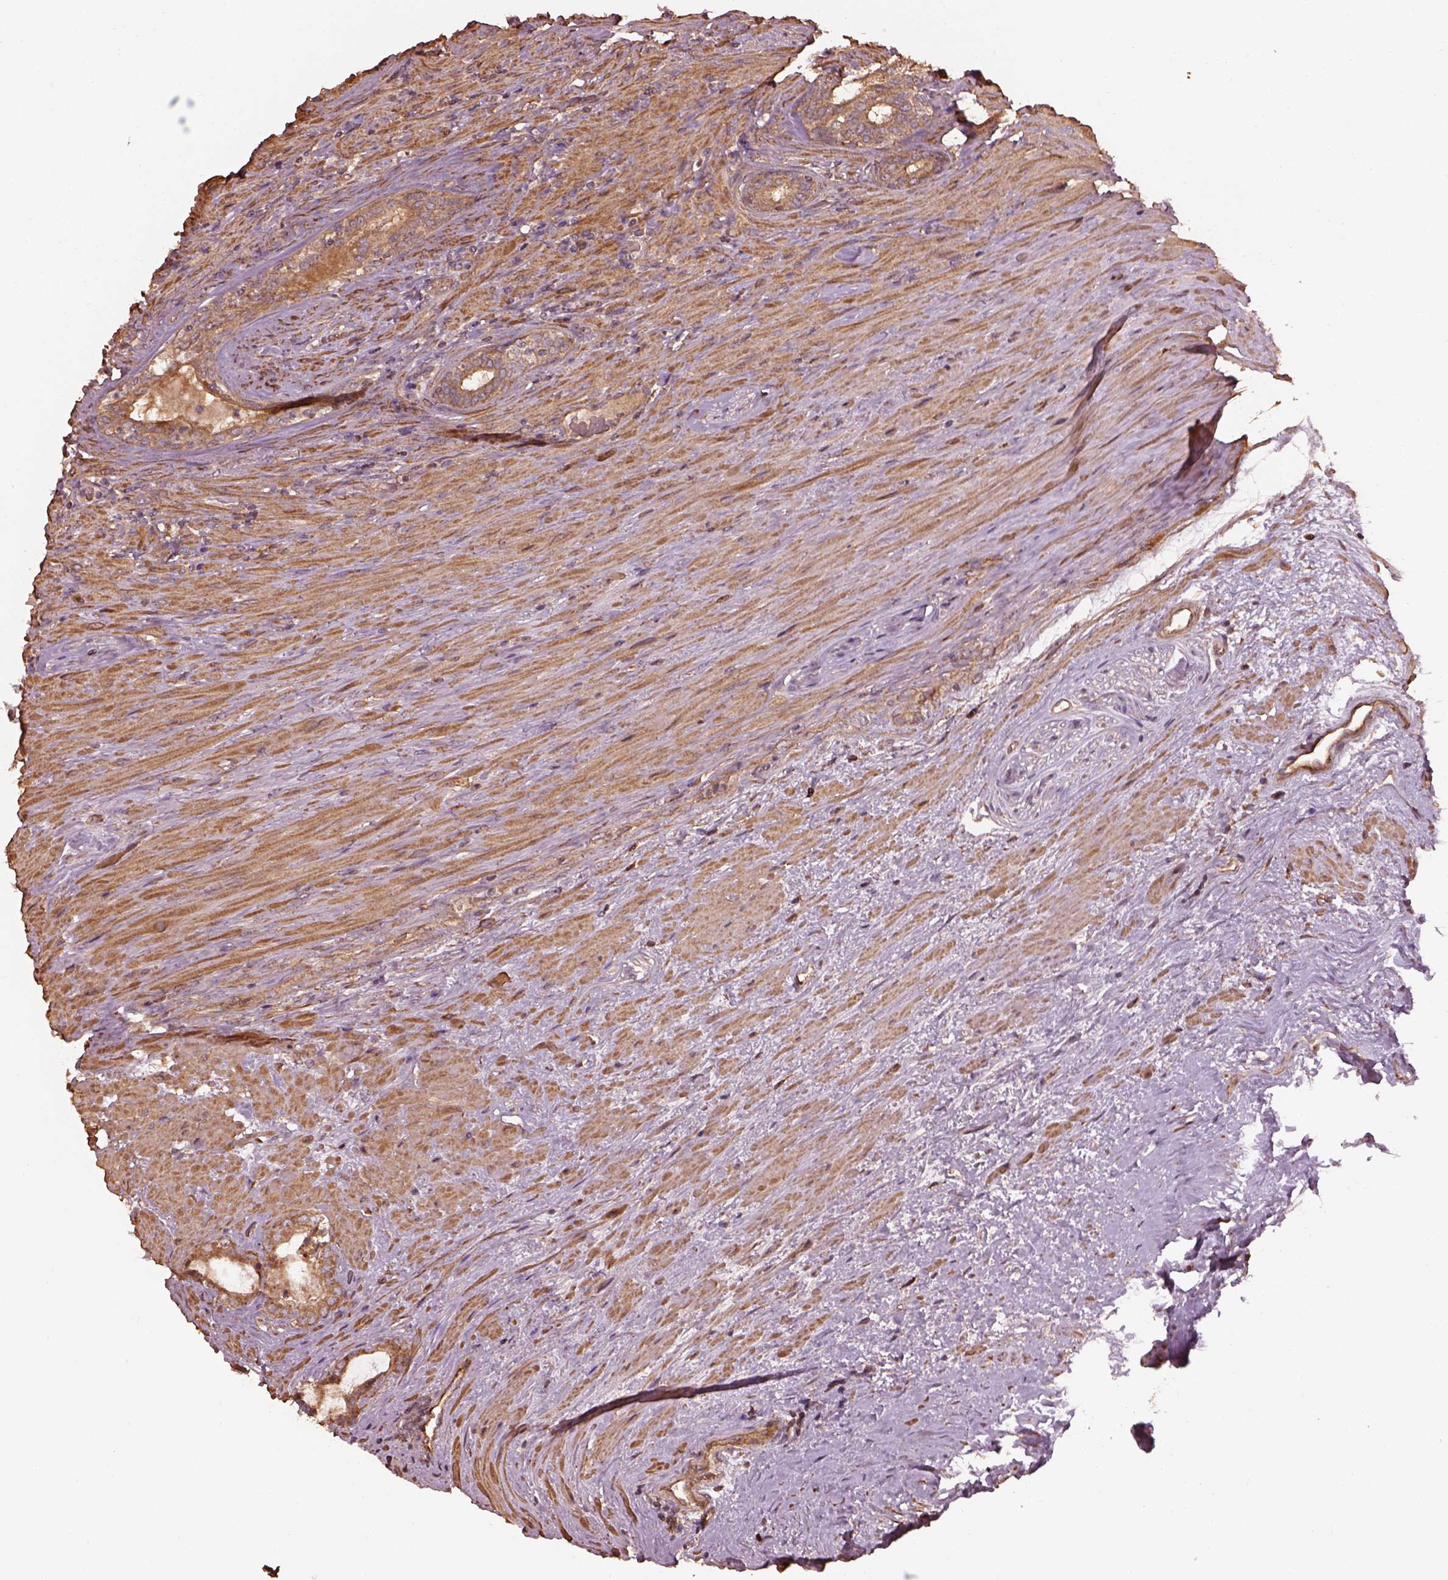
{"staining": {"intensity": "moderate", "quantity": ">75%", "location": "cytoplasmic/membranous"}, "tissue": "prostate cancer", "cell_type": "Tumor cells", "image_type": "cancer", "snomed": [{"axis": "morphology", "description": "Adenocarcinoma, Low grade"}, {"axis": "topography", "description": "Prostate and seminal vesicle, NOS"}], "caption": "Immunohistochemical staining of prostate adenocarcinoma (low-grade) shows medium levels of moderate cytoplasmic/membranous positivity in approximately >75% of tumor cells. (DAB (3,3'-diaminobenzidine) = brown stain, brightfield microscopy at high magnification).", "gene": "METTL4", "patient": {"sex": "male", "age": 61}}